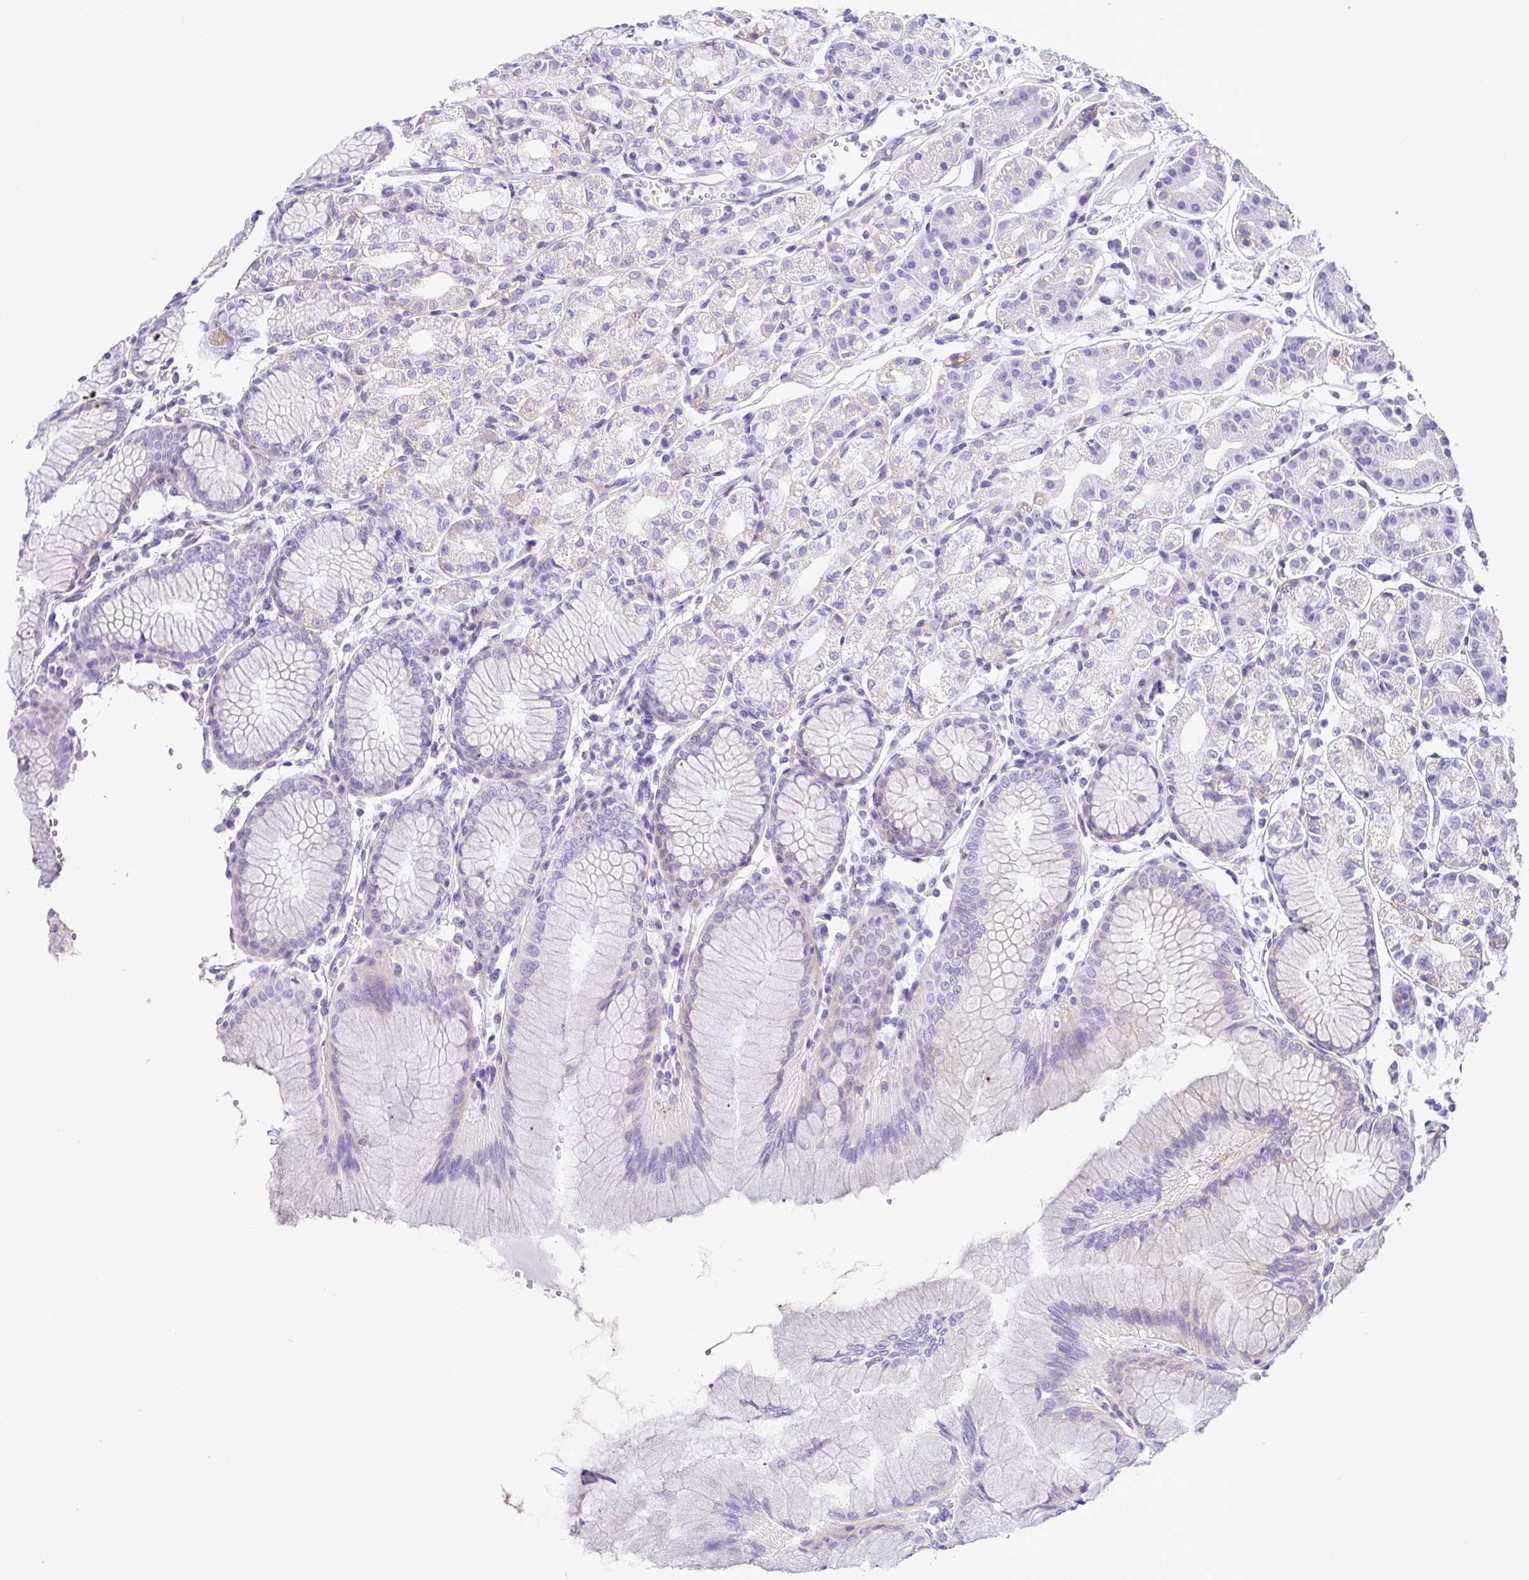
{"staining": {"intensity": "negative", "quantity": "none", "location": "none"}, "tissue": "stomach", "cell_type": "Glandular cells", "image_type": "normal", "snomed": [{"axis": "morphology", "description": "Normal tissue, NOS"}, {"axis": "topography", "description": "Stomach"}], "caption": "Benign stomach was stained to show a protein in brown. There is no significant expression in glandular cells. (Immunohistochemistry, brightfield microscopy, high magnification).", "gene": "GPR182", "patient": {"sex": "female", "age": 57}}